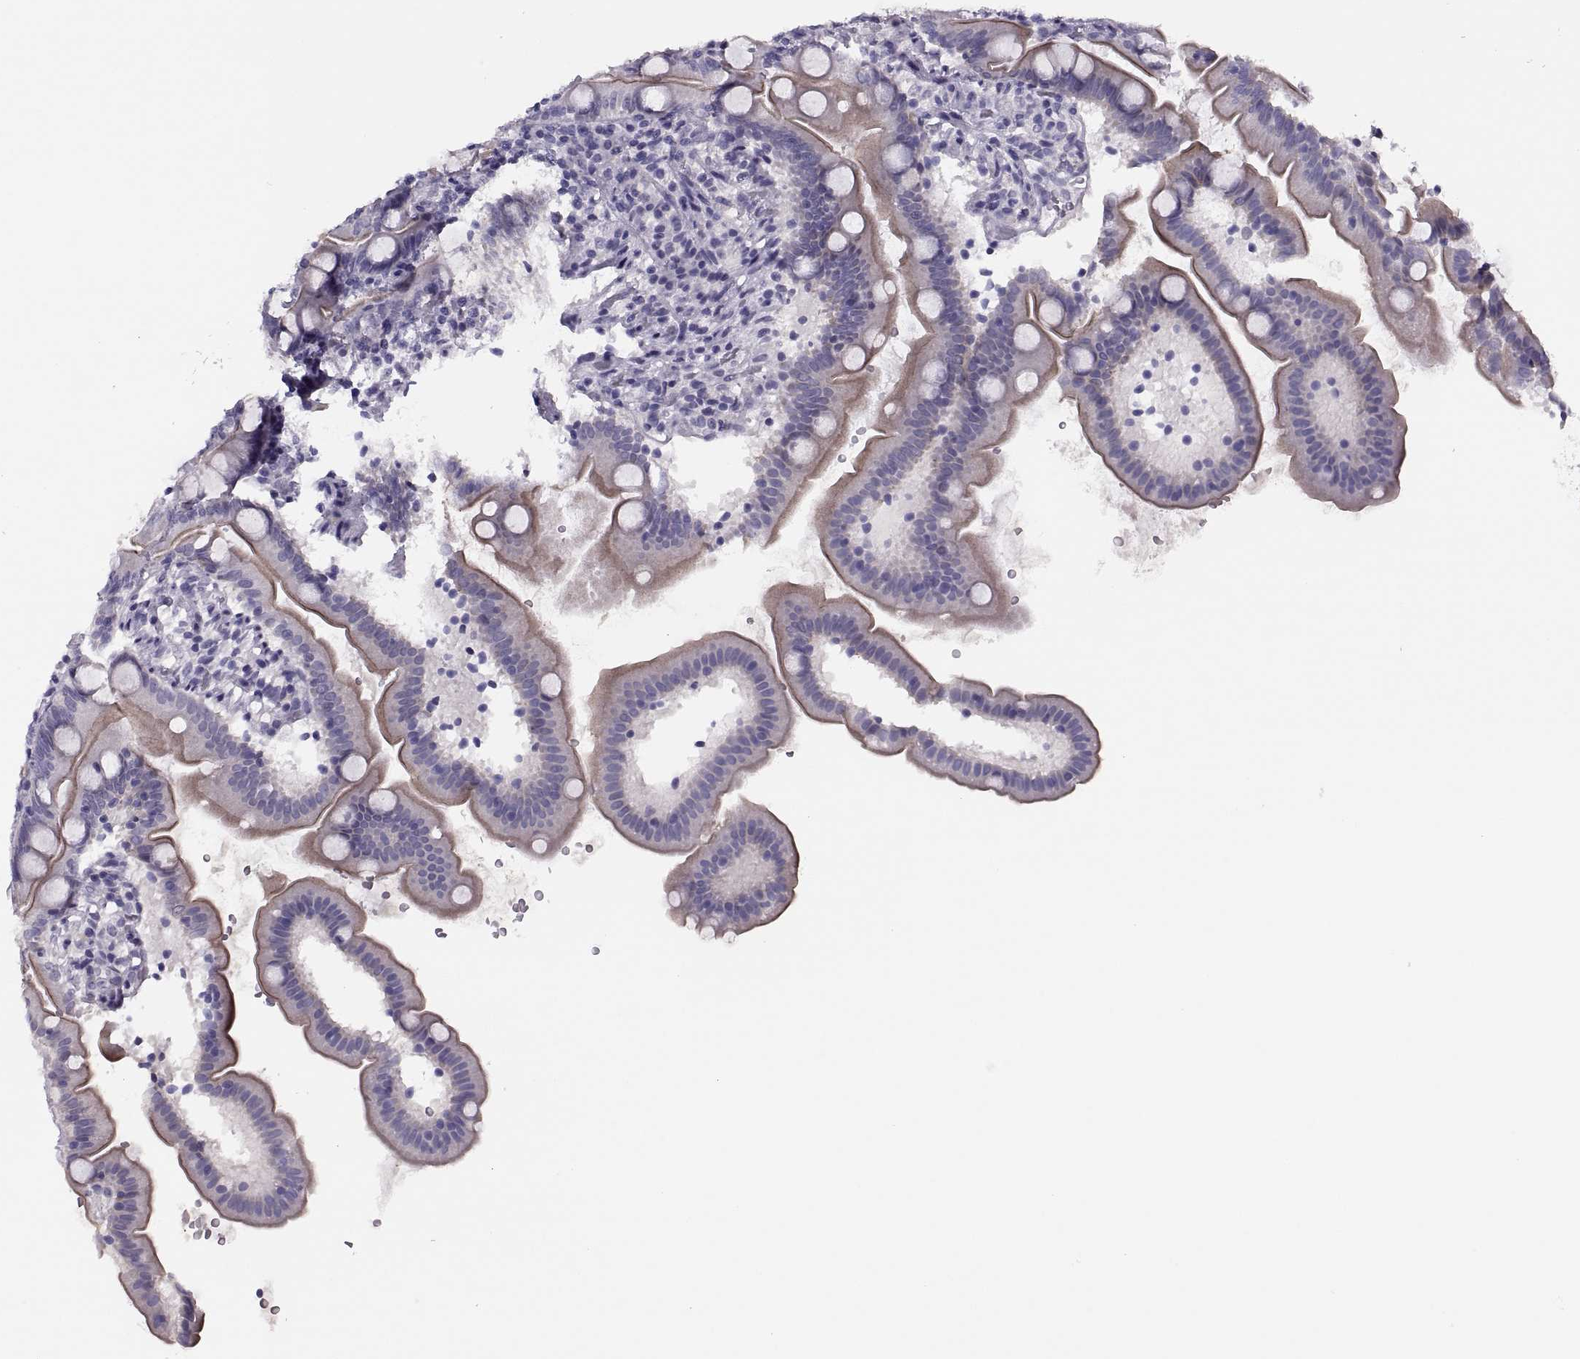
{"staining": {"intensity": "moderate", "quantity": ">75%", "location": "cytoplasmic/membranous"}, "tissue": "duodenum", "cell_type": "Glandular cells", "image_type": "normal", "snomed": [{"axis": "morphology", "description": "Normal tissue, NOS"}, {"axis": "topography", "description": "Duodenum"}], "caption": "Brown immunohistochemical staining in benign human duodenum shows moderate cytoplasmic/membranous expression in approximately >75% of glandular cells. (Brightfield microscopy of DAB IHC at high magnification).", "gene": "SYNGR4", "patient": {"sex": "female", "age": 67}}